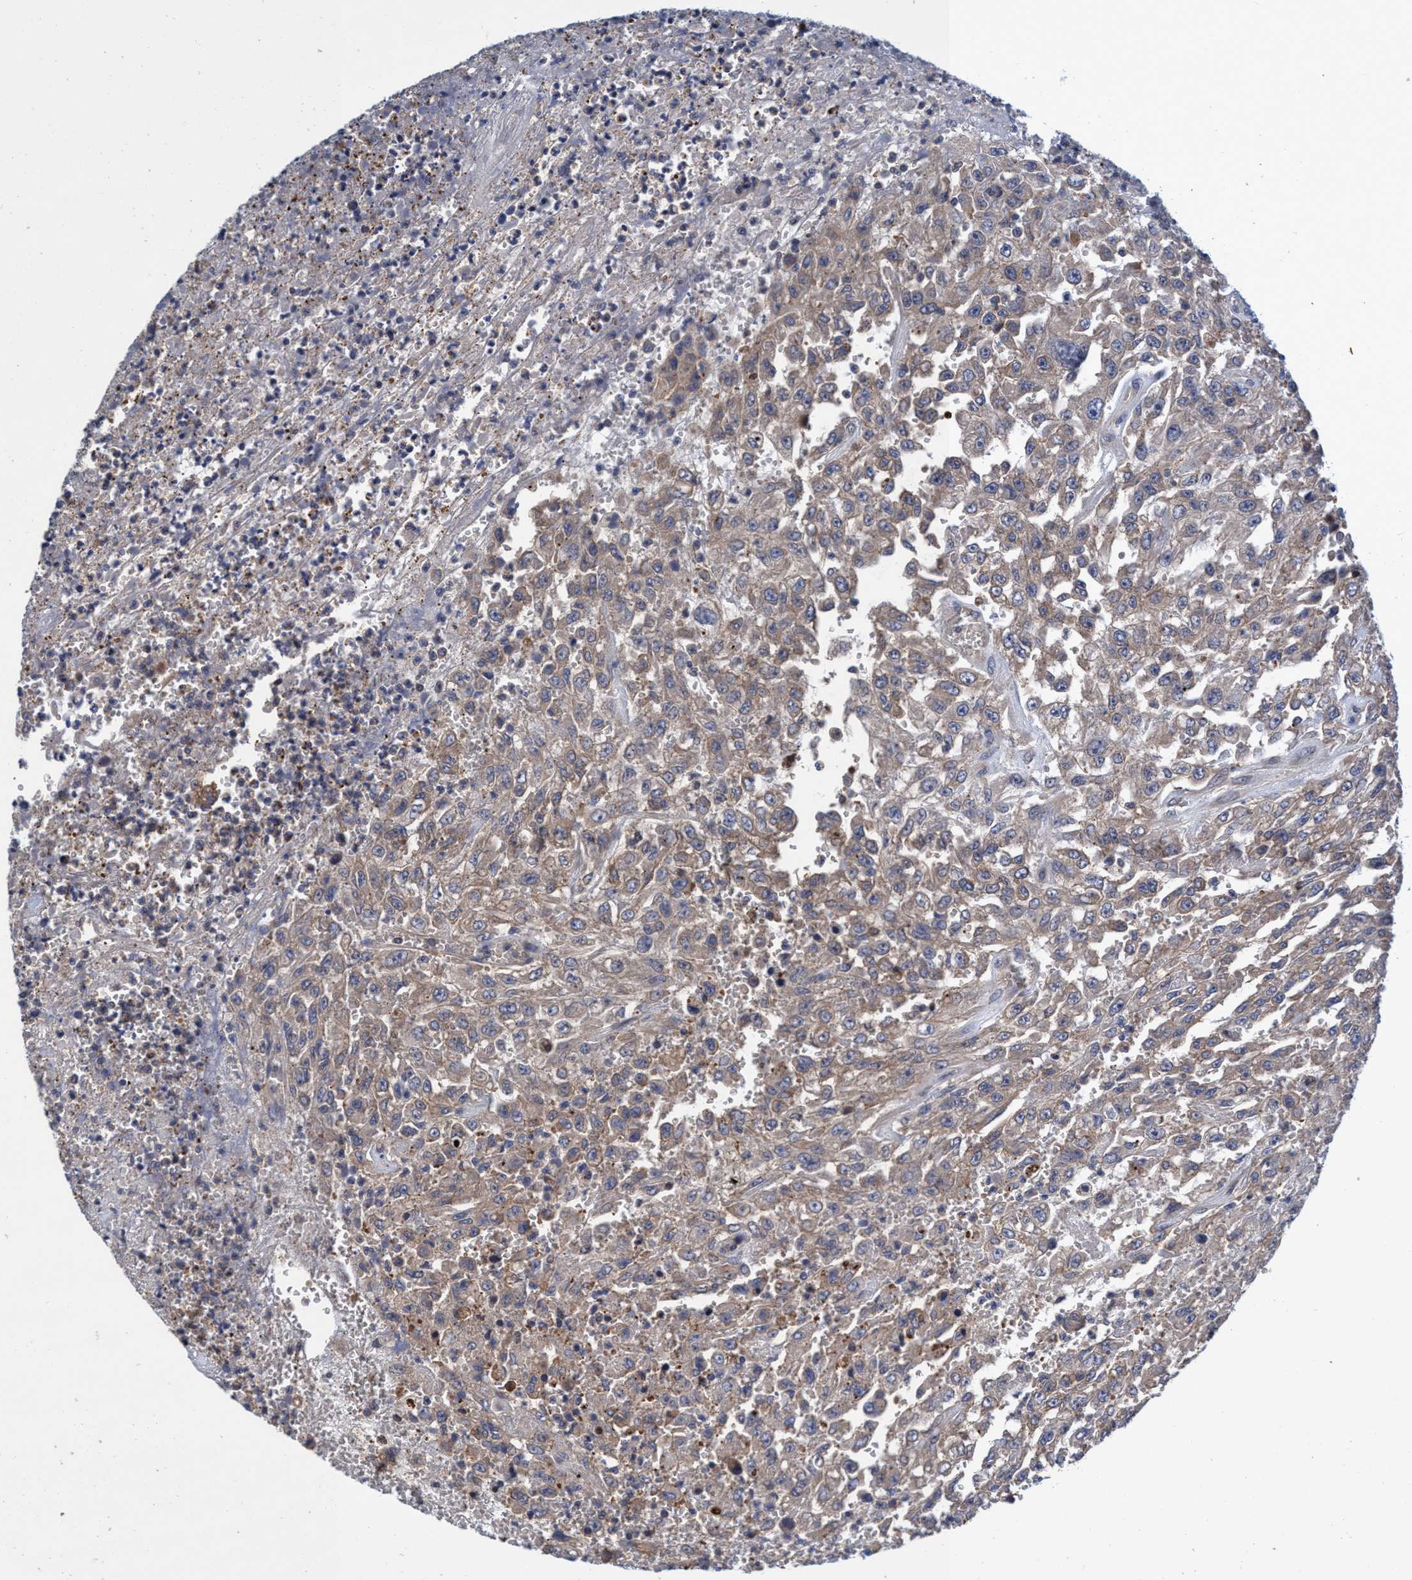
{"staining": {"intensity": "weak", "quantity": ">75%", "location": "cytoplasmic/membranous"}, "tissue": "urothelial cancer", "cell_type": "Tumor cells", "image_type": "cancer", "snomed": [{"axis": "morphology", "description": "Urothelial carcinoma, High grade"}, {"axis": "topography", "description": "Urinary bladder"}], "caption": "Immunohistochemical staining of urothelial carcinoma (high-grade) shows low levels of weak cytoplasmic/membranous protein staining in approximately >75% of tumor cells. The staining was performed using DAB (3,3'-diaminobenzidine) to visualize the protein expression in brown, while the nuclei were stained in blue with hematoxylin (Magnification: 20x).", "gene": "CALCOCO2", "patient": {"sex": "male", "age": 46}}